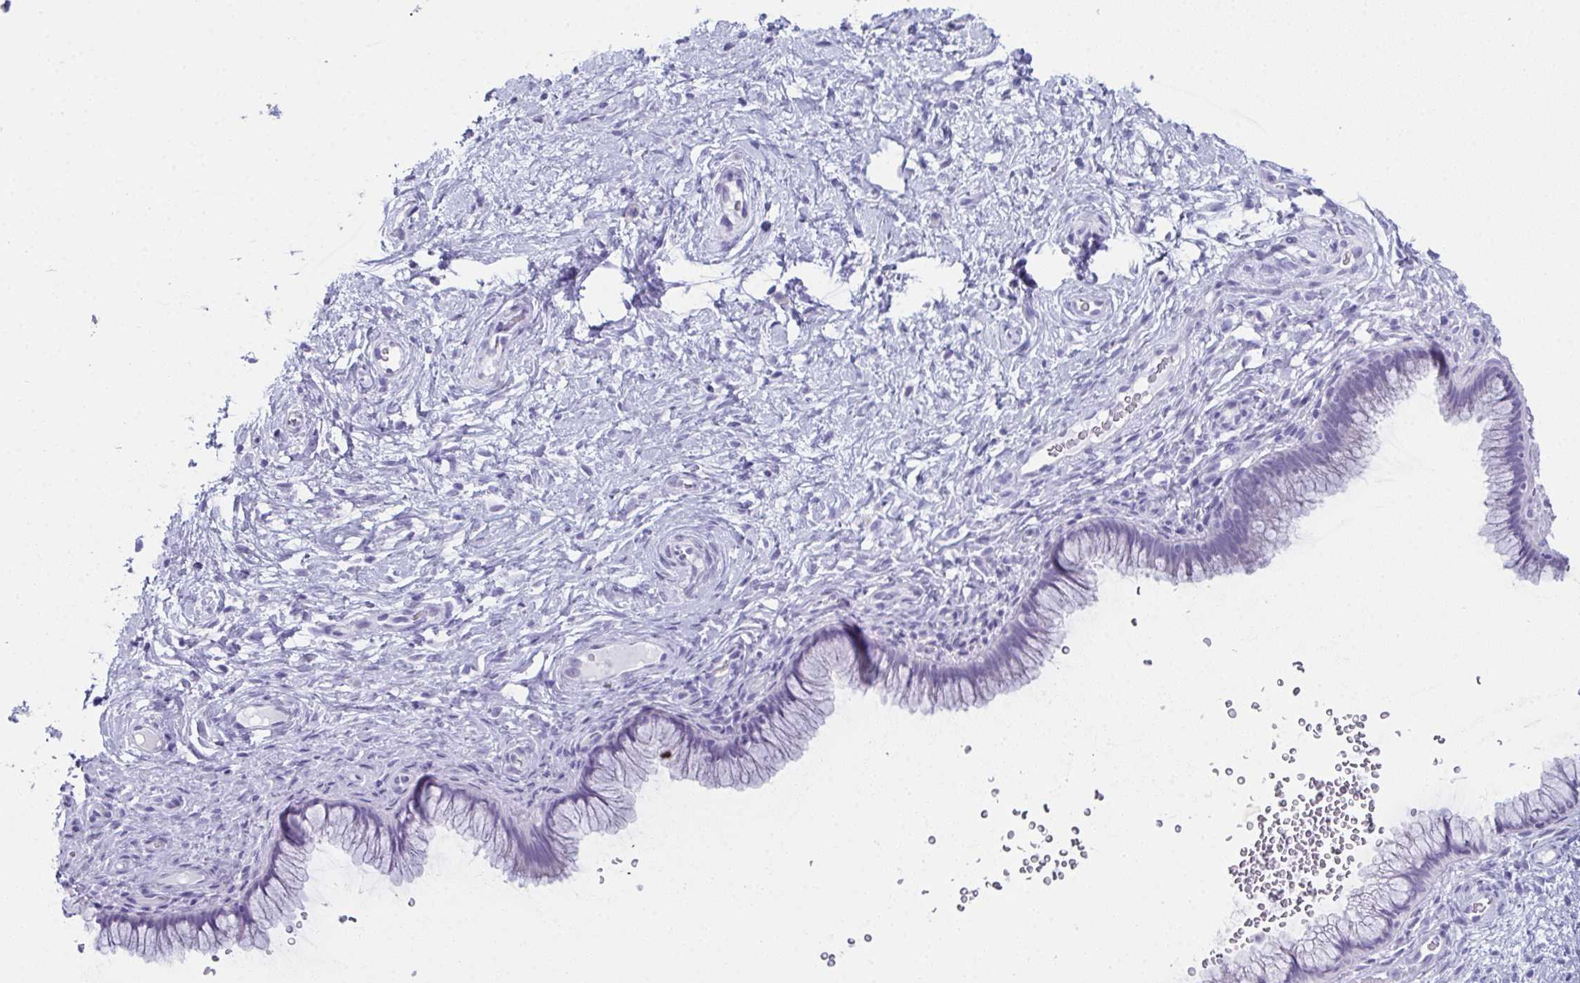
{"staining": {"intensity": "negative", "quantity": "none", "location": "none"}, "tissue": "cervix", "cell_type": "Glandular cells", "image_type": "normal", "snomed": [{"axis": "morphology", "description": "Normal tissue, NOS"}, {"axis": "topography", "description": "Cervix"}], "caption": "Histopathology image shows no protein positivity in glandular cells of unremarkable cervix. (DAB immunohistochemistry (IHC) visualized using brightfield microscopy, high magnification).", "gene": "TEX19", "patient": {"sex": "female", "age": 34}}